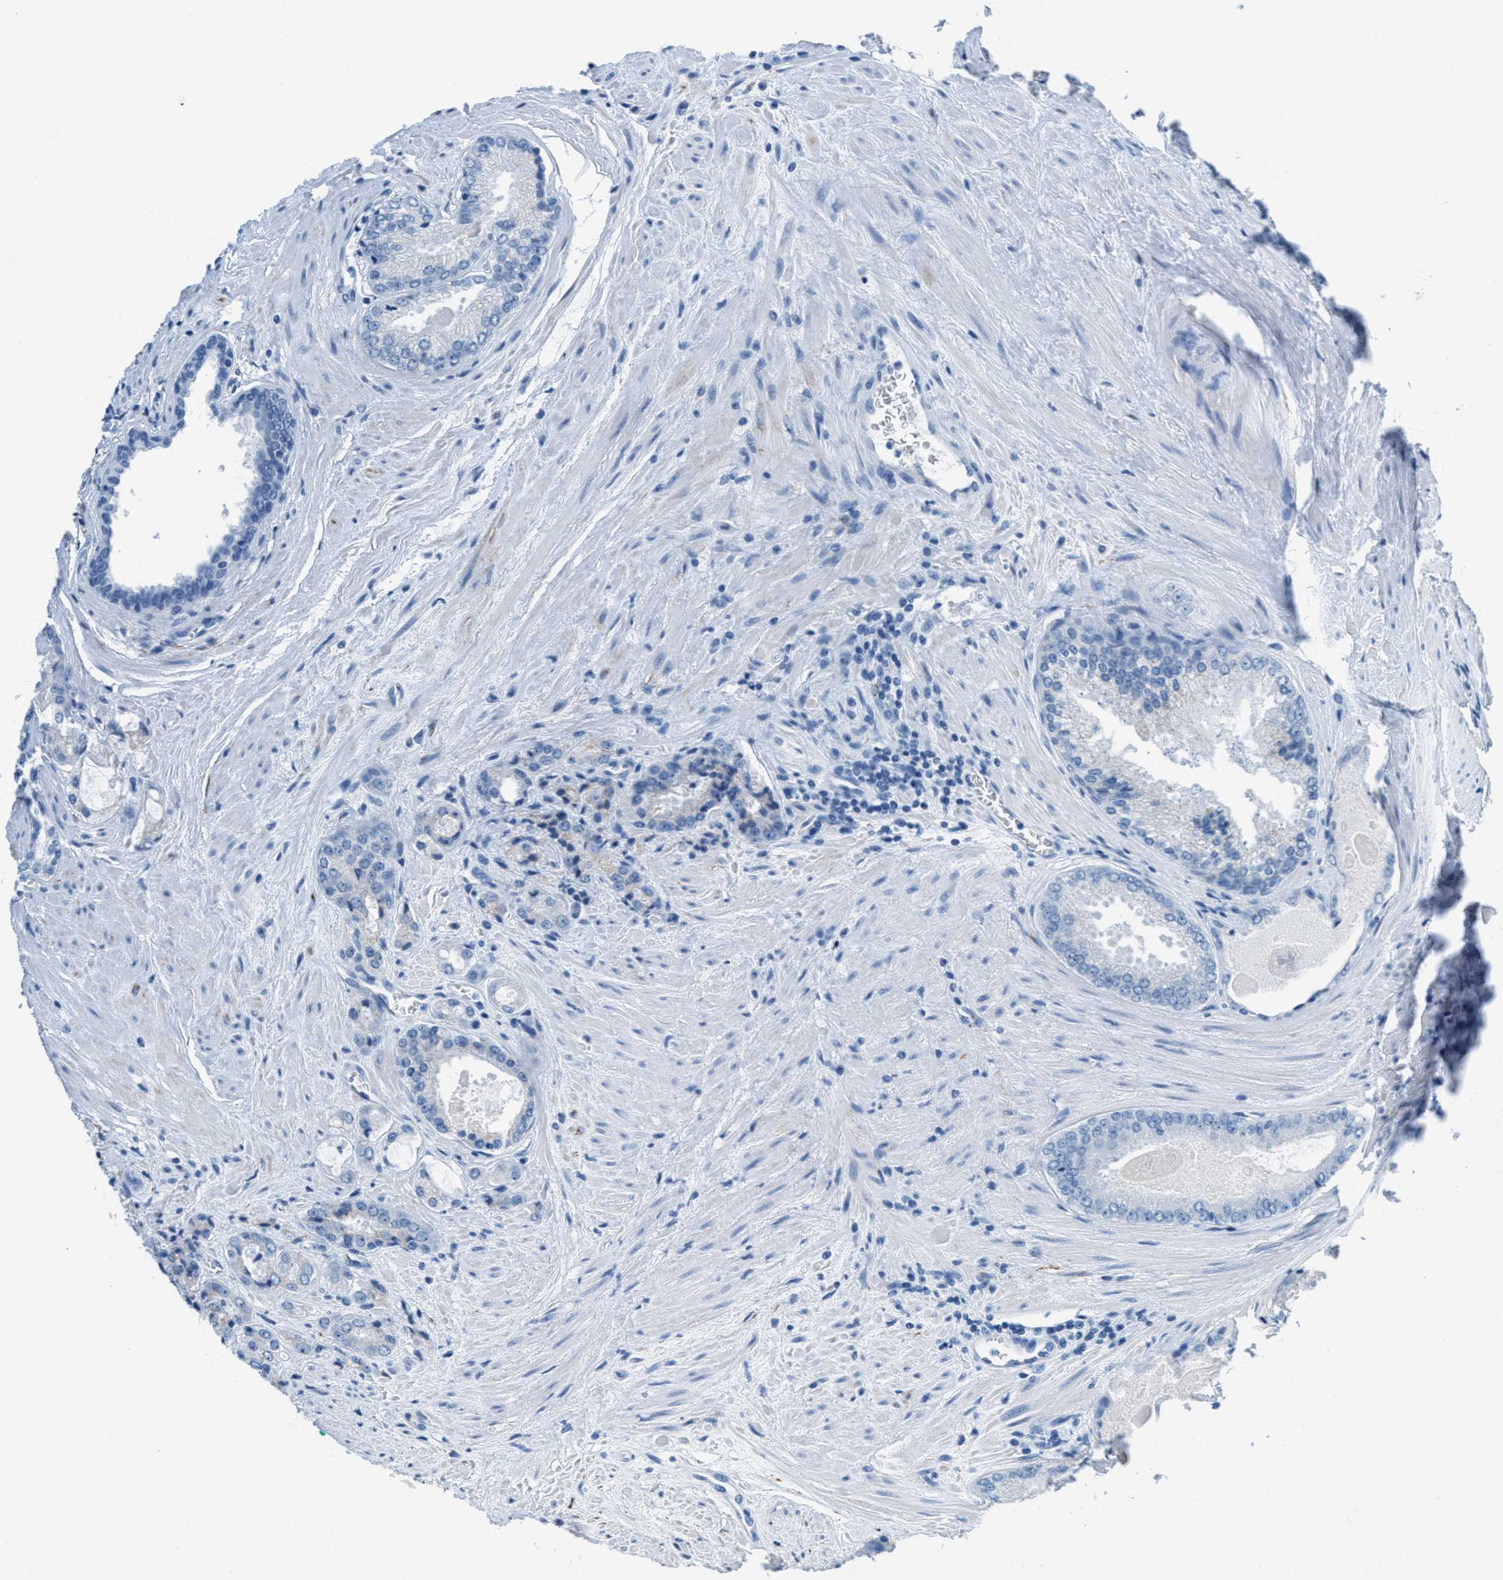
{"staining": {"intensity": "negative", "quantity": "none", "location": "none"}, "tissue": "prostate cancer", "cell_type": "Tumor cells", "image_type": "cancer", "snomed": [{"axis": "morphology", "description": "Adenocarcinoma, High grade"}, {"axis": "topography", "description": "Prostate"}], "caption": "Micrograph shows no protein positivity in tumor cells of prostate high-grade adenocarcinoma tissue.", "gene": "MGARP", "patient": {"sex": "male", "age": 65}}